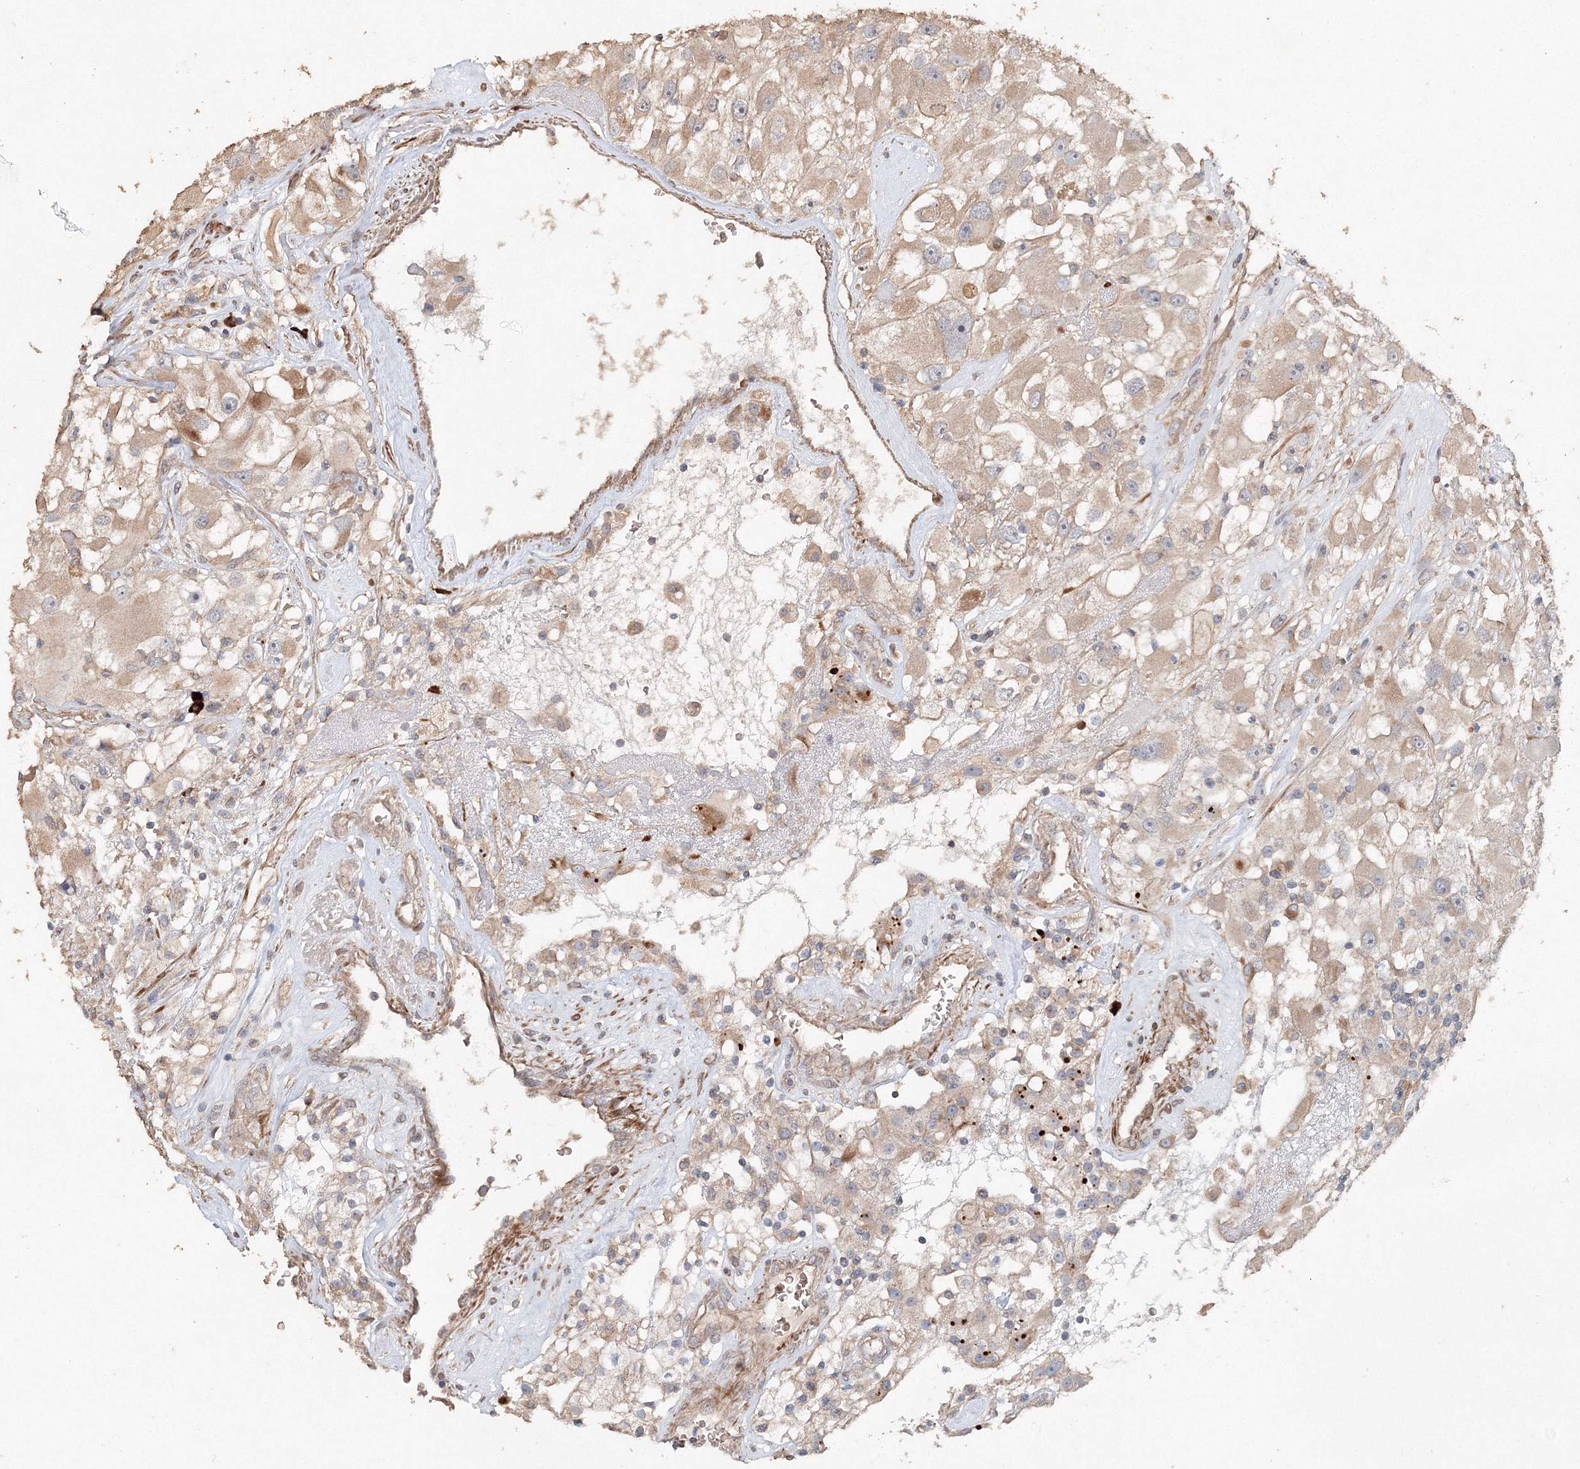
{"staining": {"intensity": "weak", "quantity": "25%-75%", "location": "cytoplasmic/membranous"}, "tissue": "renal cancer", "cell_type": "Tumor cells", "image_type": "cancer", "snomed": [{"axis": "morphology", "description": "Adenocarcinoma, NOS"}, {"axis": "topography", "description": "Kidney"}], "caption": "Immunohistochemical staining of human renal cancer exhibits weak cytoplasmic/membranous protein expression in approximately 25%-75% of tumor cells. The protein of interest is stained brown, and the nuclei are stained in blue (DAB IHC with brightfield microscopy, high magnification).", "gene": "NALF2", "patient": {"sex": "female", "age": 52}}